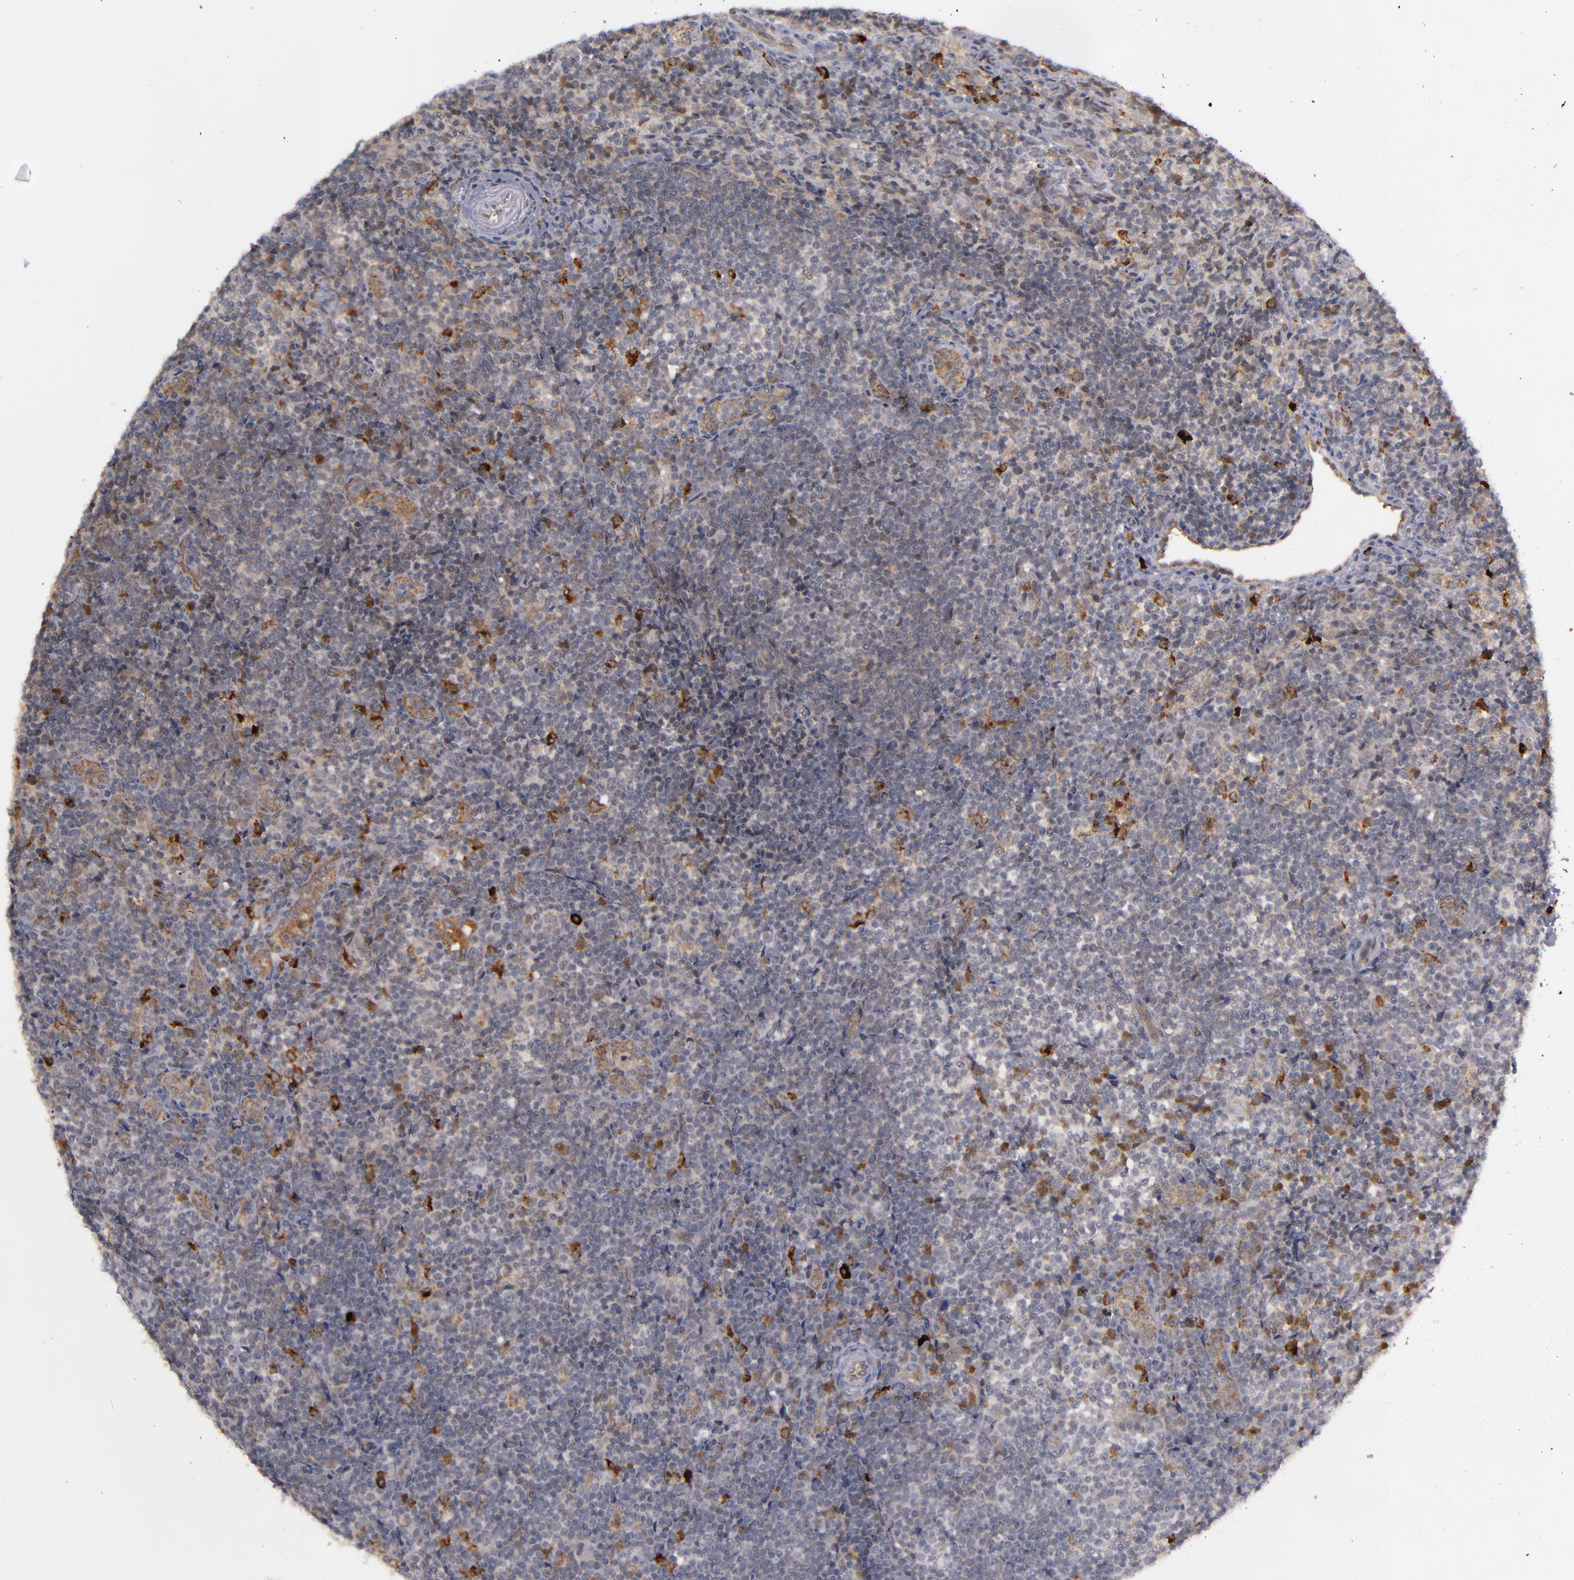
{"staining": {"intensity": "moderate", "quantity": "<25%", "location": "cytoplasmic/membranous"}, "tissue": "lymphoma", "cell_type": "Tumor cells", "image_type": "cancer", "snomed": [{"axis": "morphology", "description": "Malignant lymphoma, non-Hodgkin's type, Low grade"}, {"axis": "topography", "description": "Lymph node"}], "caption": "This micrograph shows immunohistochemistry staining of human malignant lymphoma, non-Hodgkin's type (low-grade), with low moderate cytoplasmic/membranous expression in about <25% of tumor cells.", "gene": "STX3", "patient": {"sex": "female", "age": 76}}